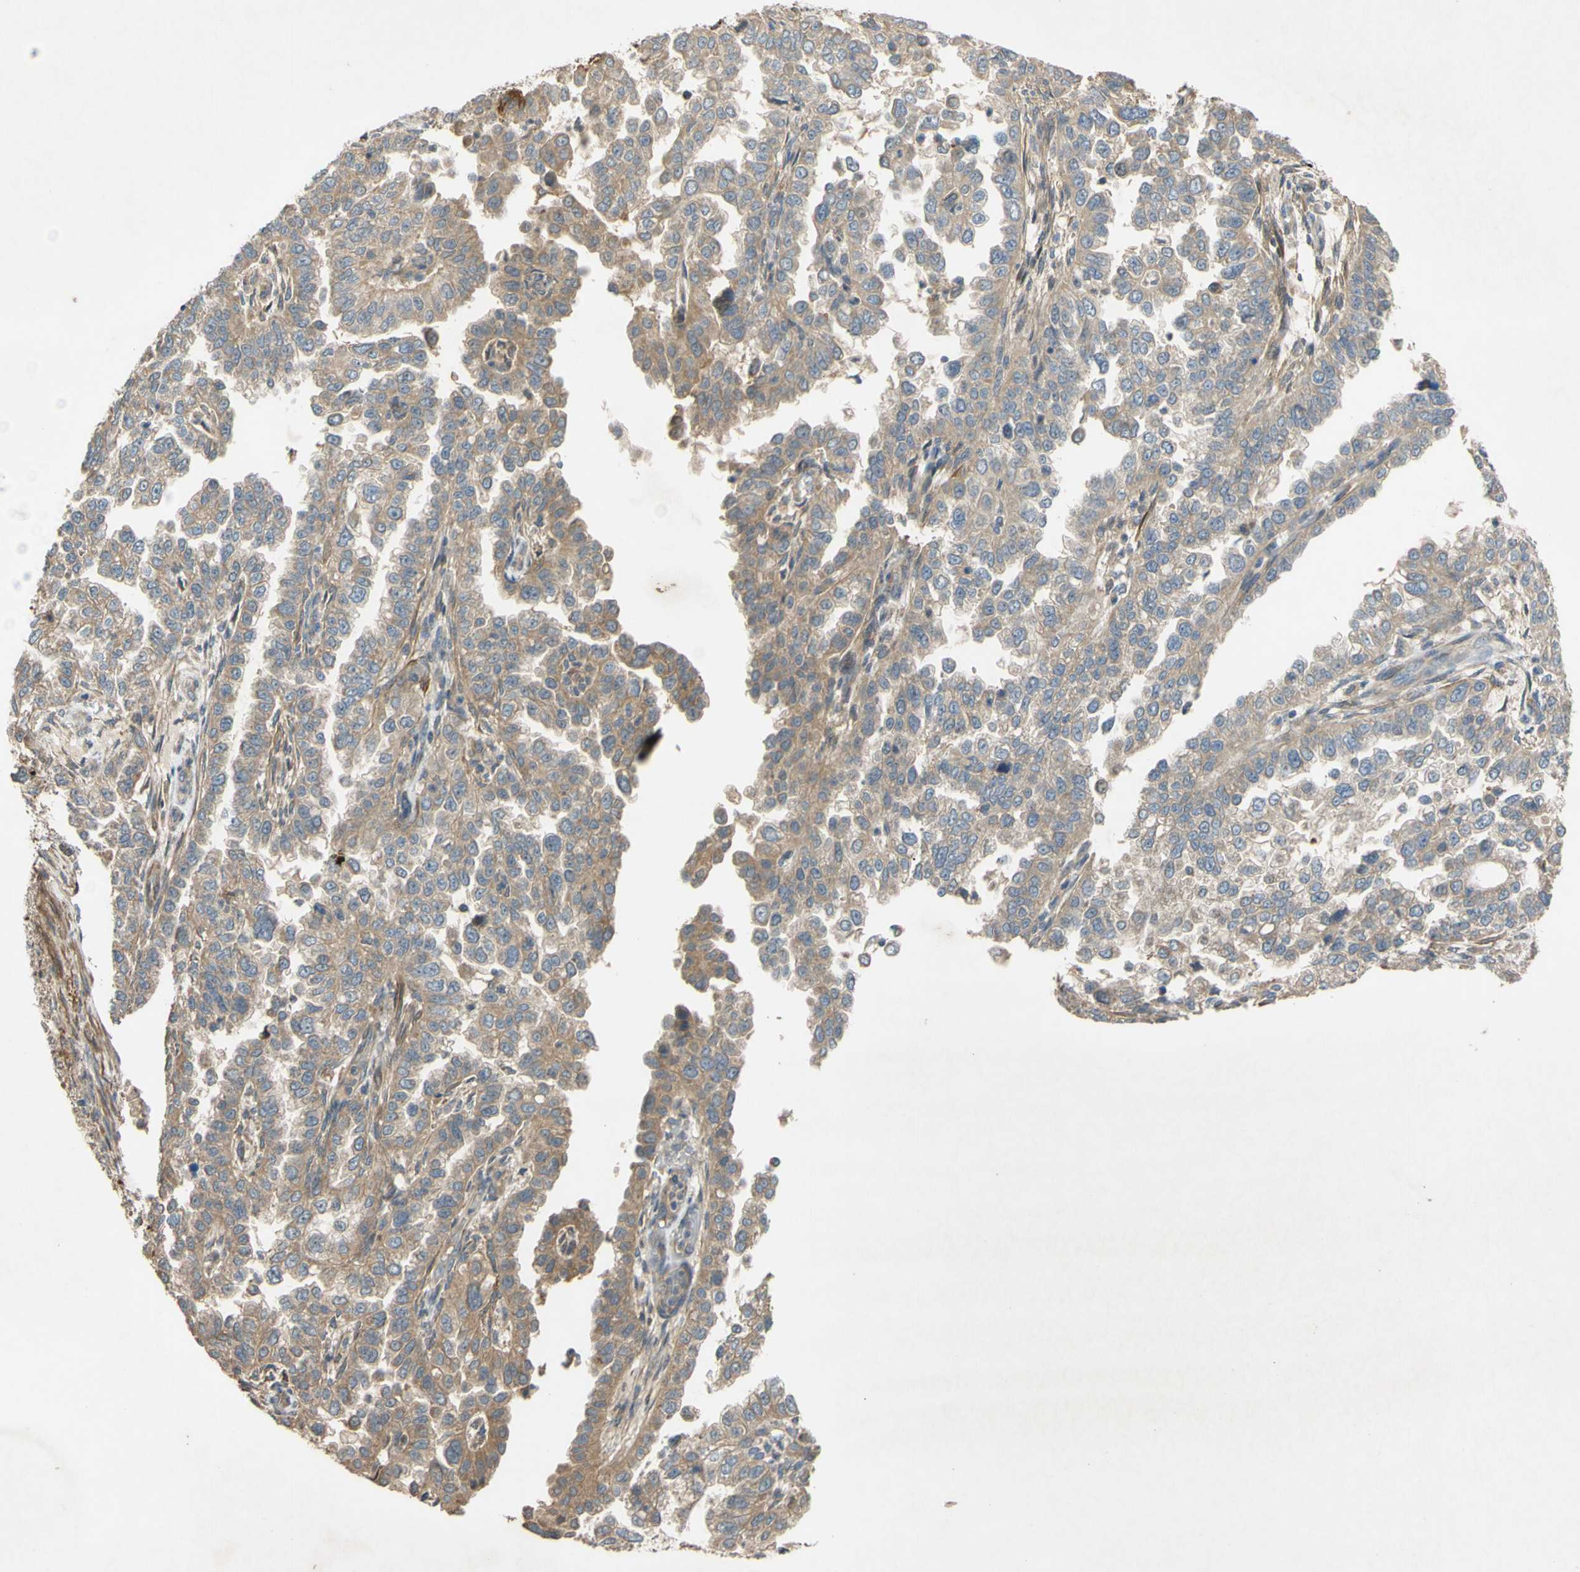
{"staining": {"intensity": "moderate", "quantity": ">75%", "location": "cytoplasmic/membranous"}, "tissue": "endometrial cancer", "cell_type": "Tumor cells", "image_type": "cancer", "snomed": [{"axis": "morphology", "description": "Adenocarcinoma, NOS"}, {"axis": "topography", "description": "Endometrium"}], "caption": "Endometrial adenocarcinoma stained with DAB (3,3'-diaminobenzidine) immunohistochemistry reveals medium levels of moderate cytoplasmic/membranous staining in about >75% of tumor cells.", "gene": "PARD6A", "patient": {"sex": "female", "age": 85}}